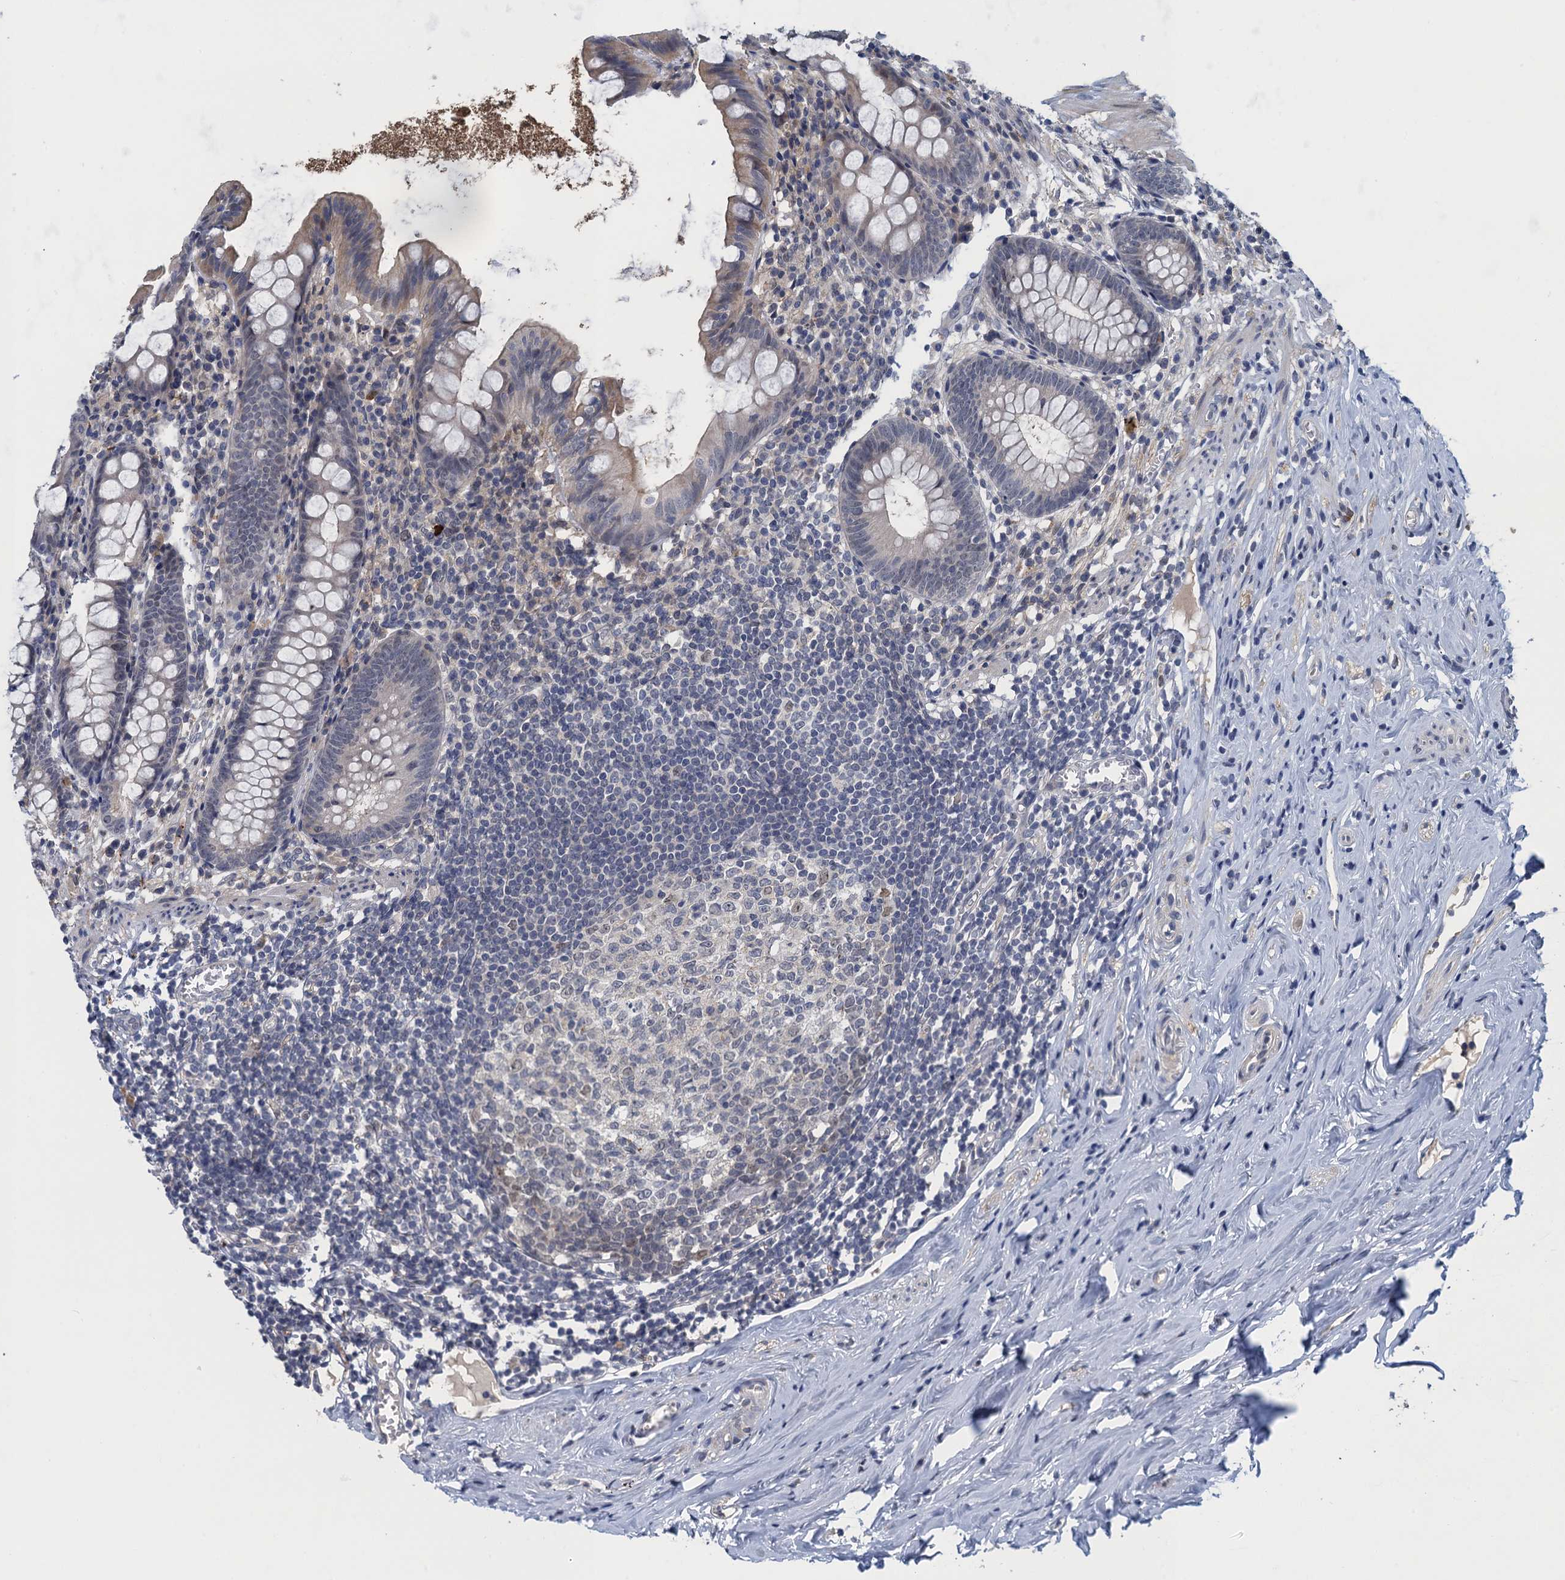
{"staining": {"intensity": "negative", "quantity": "none", "location": "none"}, "tissue": "appendix", "cell_type": "Glandular cells", "image_type": "normal", "snomed": [{"axis": "morphology", "description": "Normal tissue, NOS"}, {"axis": "topography", "description": "Appendix"}], "caption": "Human appendix stained for a protein using immunohistochemistry (IHC) shows no expression in glandular cells.", "gene": "MRFAP1", "patient": {"sex": "female", "age": 51}}